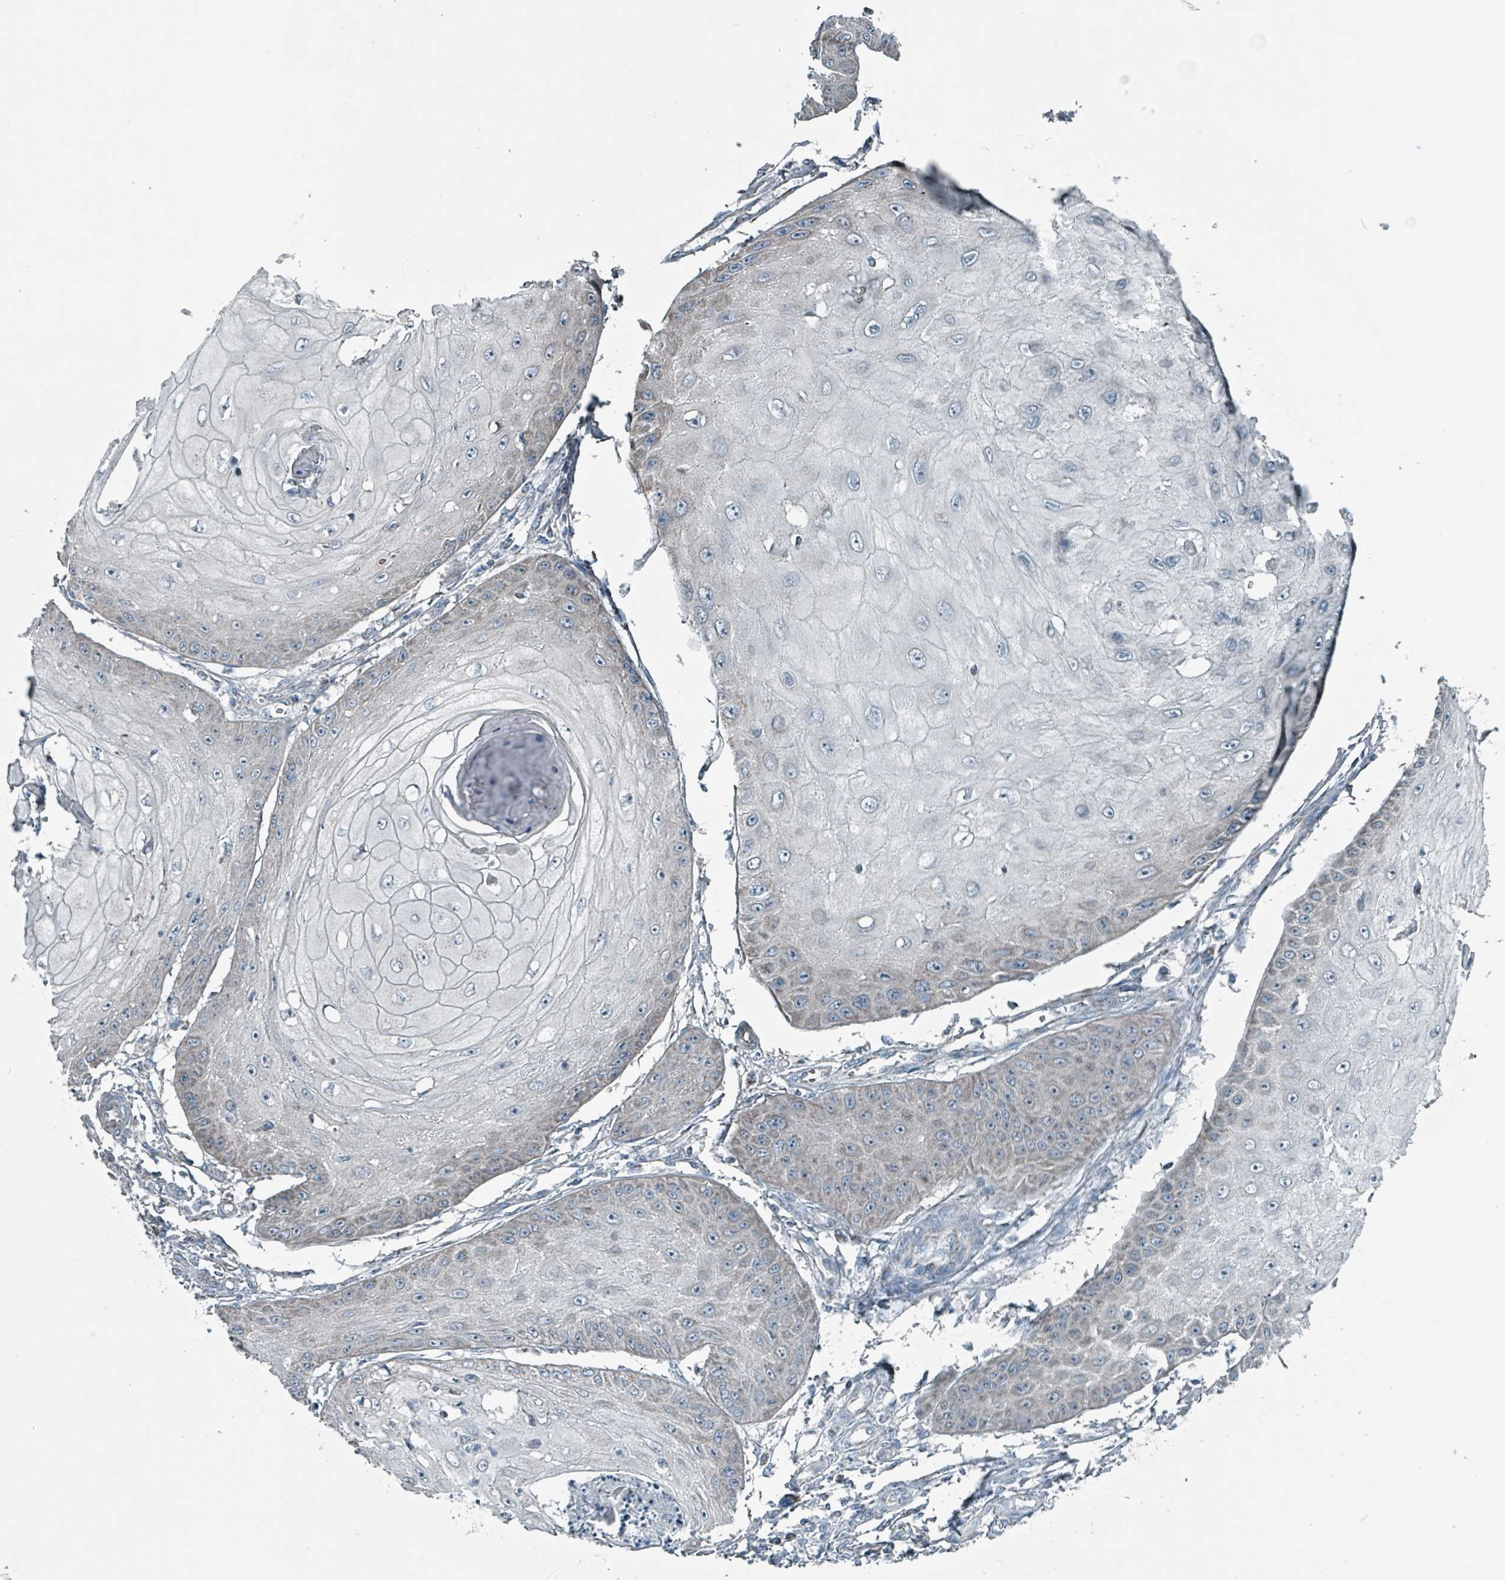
{"staining": {"intensity": "negative", "quantity": "none", "location": "none"}, "tissue": "skin cancer", "cell_type": "Tumor cells", "image_type": "cancer", "snomed": [{"axis": "morphology", "description": "Squamous cell carcinoma, NOS"}, {"axis": "topography", "description": "Skin"}], "caption": "Tumor cells show no significant positivity in skin squamous cell carcinoma. (DAB immunohistochemistry (IHC) with hematoxylin counter stain).", "gene": "ABHD18", "patient": {"sex": "male", "age": 70}}